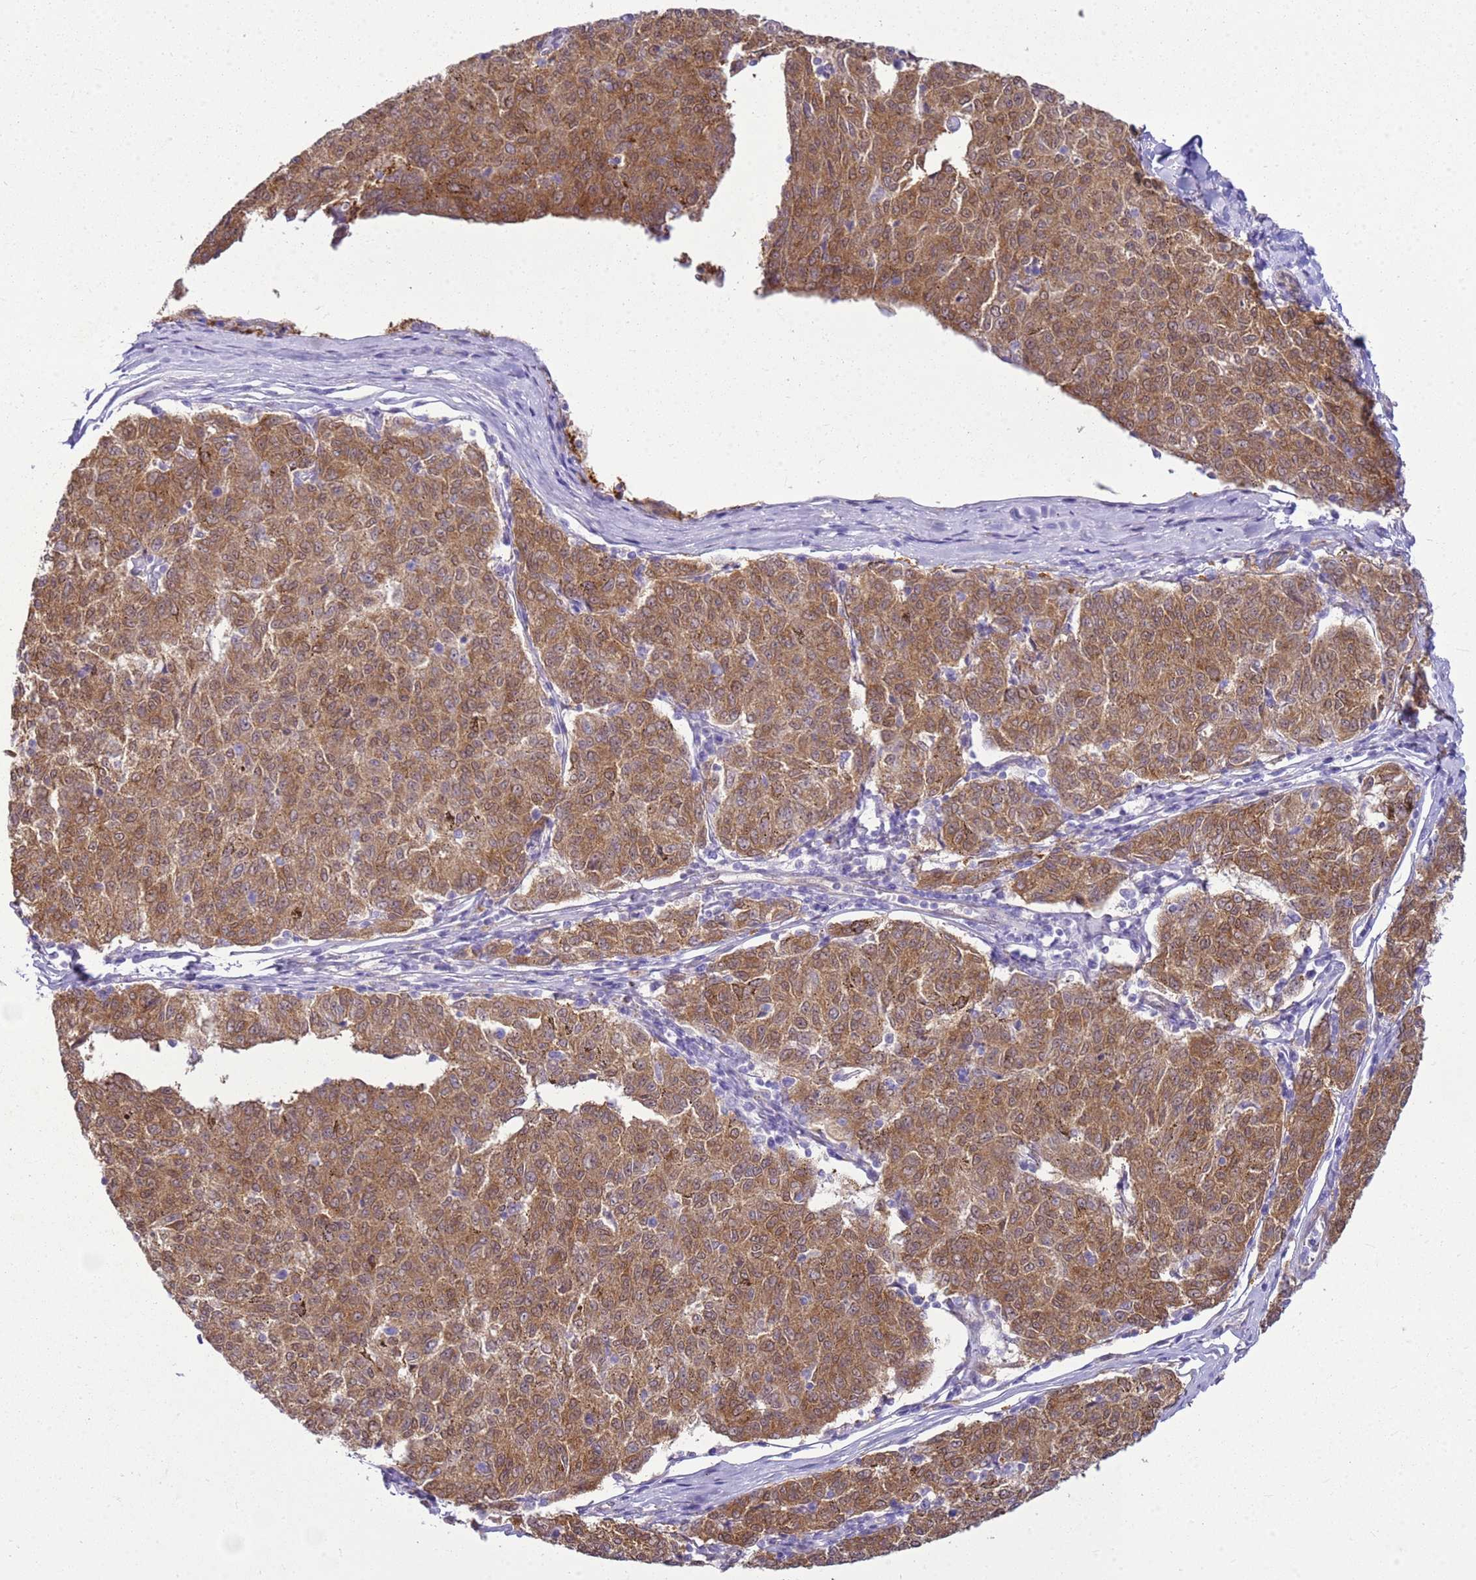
{"staining": {"intensity": "moderate", "quantity": ">75%", "location": "cytoplasmic/membranous"}, "tissue": "melanoma", "cell_type": "Tumor cells", "image_type": "cancer", "snomed": [{"axis": "morphology", "description": "Malignant melanoma, NOS"}, {"axis": "topography", "description": "Skin"}], "caption": "A high-resolution micrograph shows immunohistochemistry (IHC) staining of malignant melanoma, which exhibits moderate cytoplasmic/membranous expression in approximately >75% of tumor cells.", "gene": "HSPB1", "patient": {"sex": "female", "age": 72}}